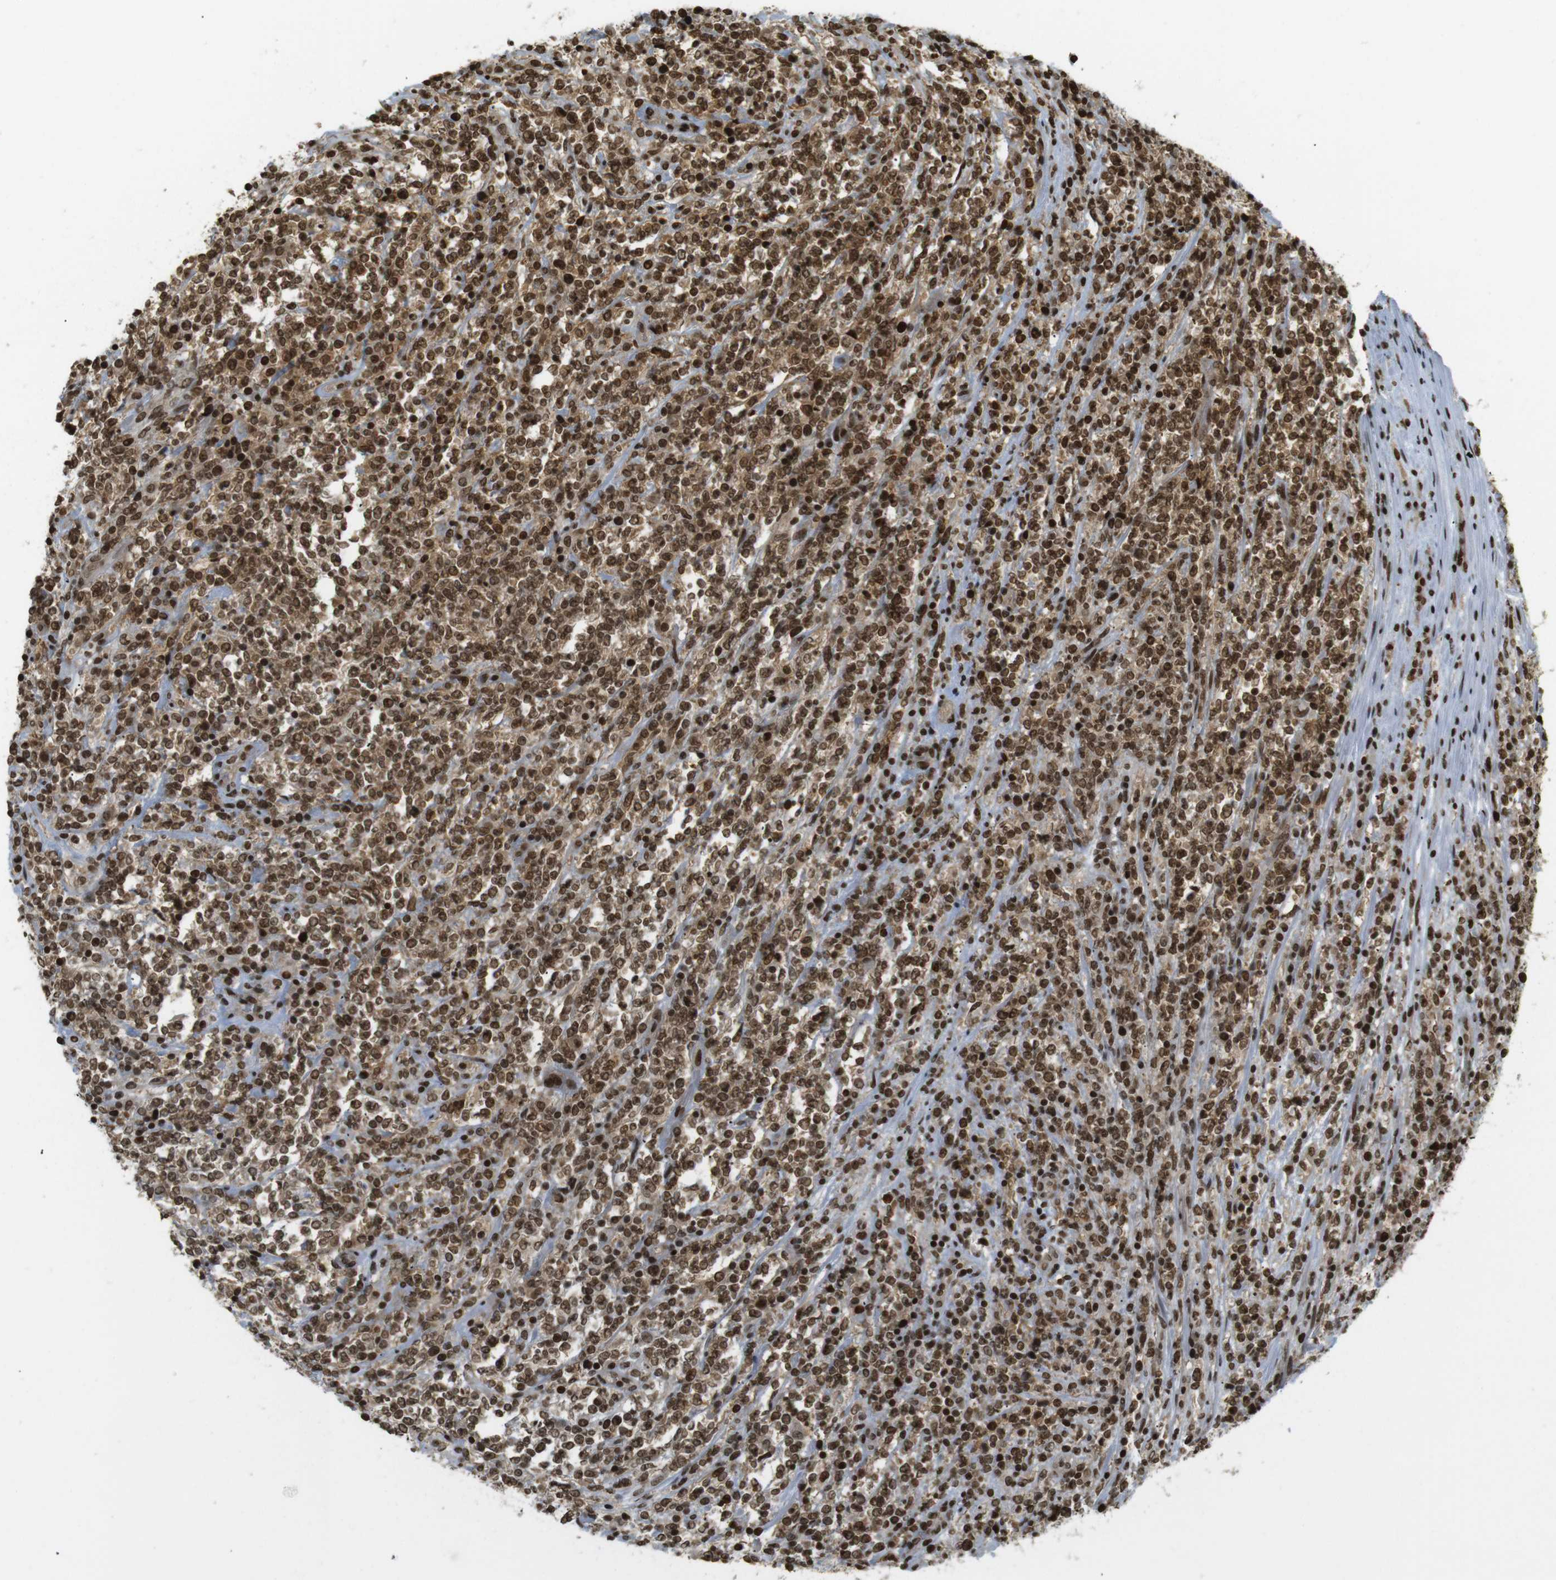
{"staining": {"intensity": "moderate", "quantity": ">75%", "location": "cytoplasmic/membranous,nuclear"}, "tissue": "lymphoma", "cell_type": "Tumor cells", "image_type": "cancer", "snomed": [{"axis": "morphology", "description": "Malignant lymphoma, non-Hodgkin's type, High grade"}, {"axis": "topography", "description": "Soft tissue"}], "caption": "Lymphoma tissue demonstrates moderate cytoplasmic/membranous and nuclear positivity in approximately >75% of tumor cells", "gene": "RUVBL2", "patient": {"sex": "male", "age": 18}}